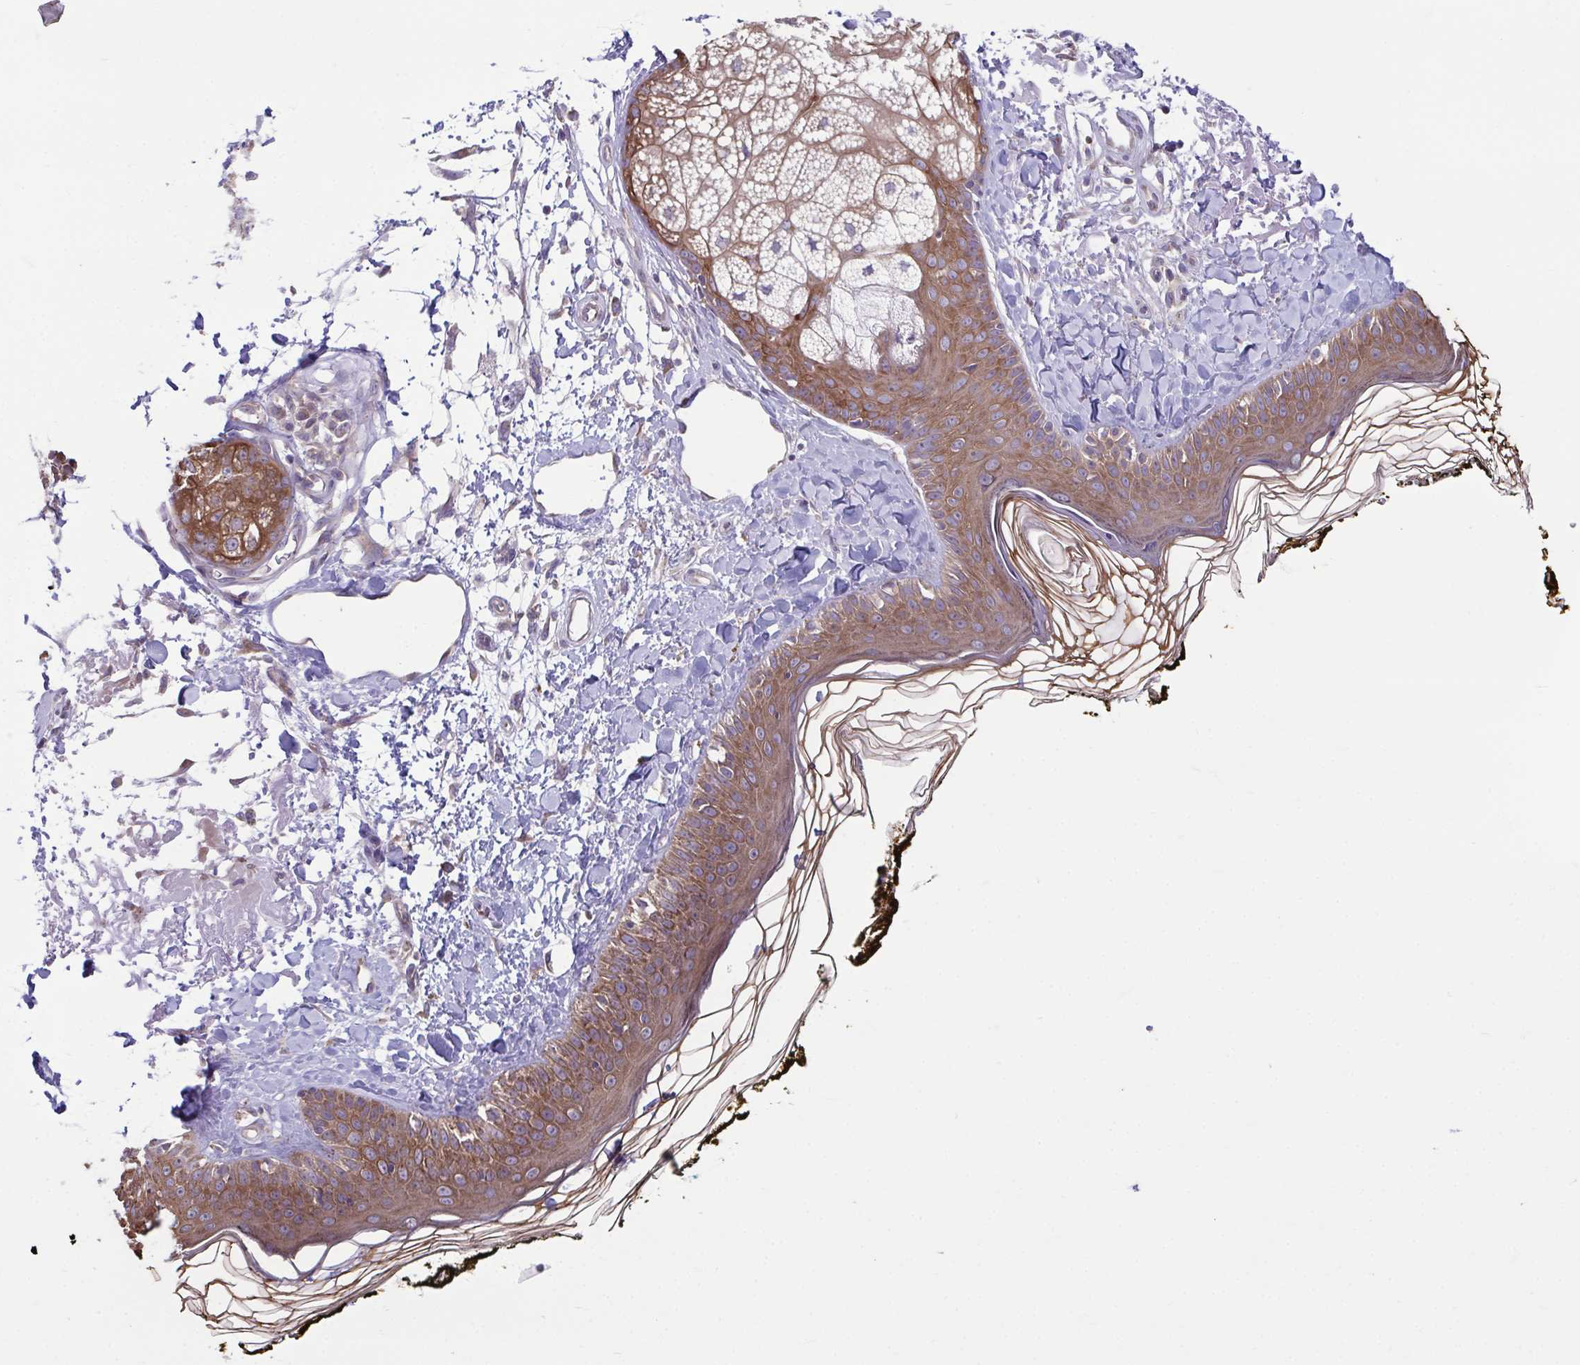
{"staining": {"intensity": "weak", "quantity": "25%-75%", "location": "cytoplasmic/membranous"}, "tissue": "skin", "cell_type": "Fibroblasts", "image_type": "normal", "snomed": [{"axis": "morphology", "description": "Normal tissue, NOS"}, {"axis": "topography", "description": "Skin"}], "caption": "High-magnification brightfield microscopy of benign skin stained with DAB (brown) and counterstained with hematoxylin (blue). fibroblasts exhibit weak cytoplasmic/membranous positivity is appreciated in approximately25%-75% of cells.", "gene": "TMEM108", "patient": {"sex": "male", "age": 76}}